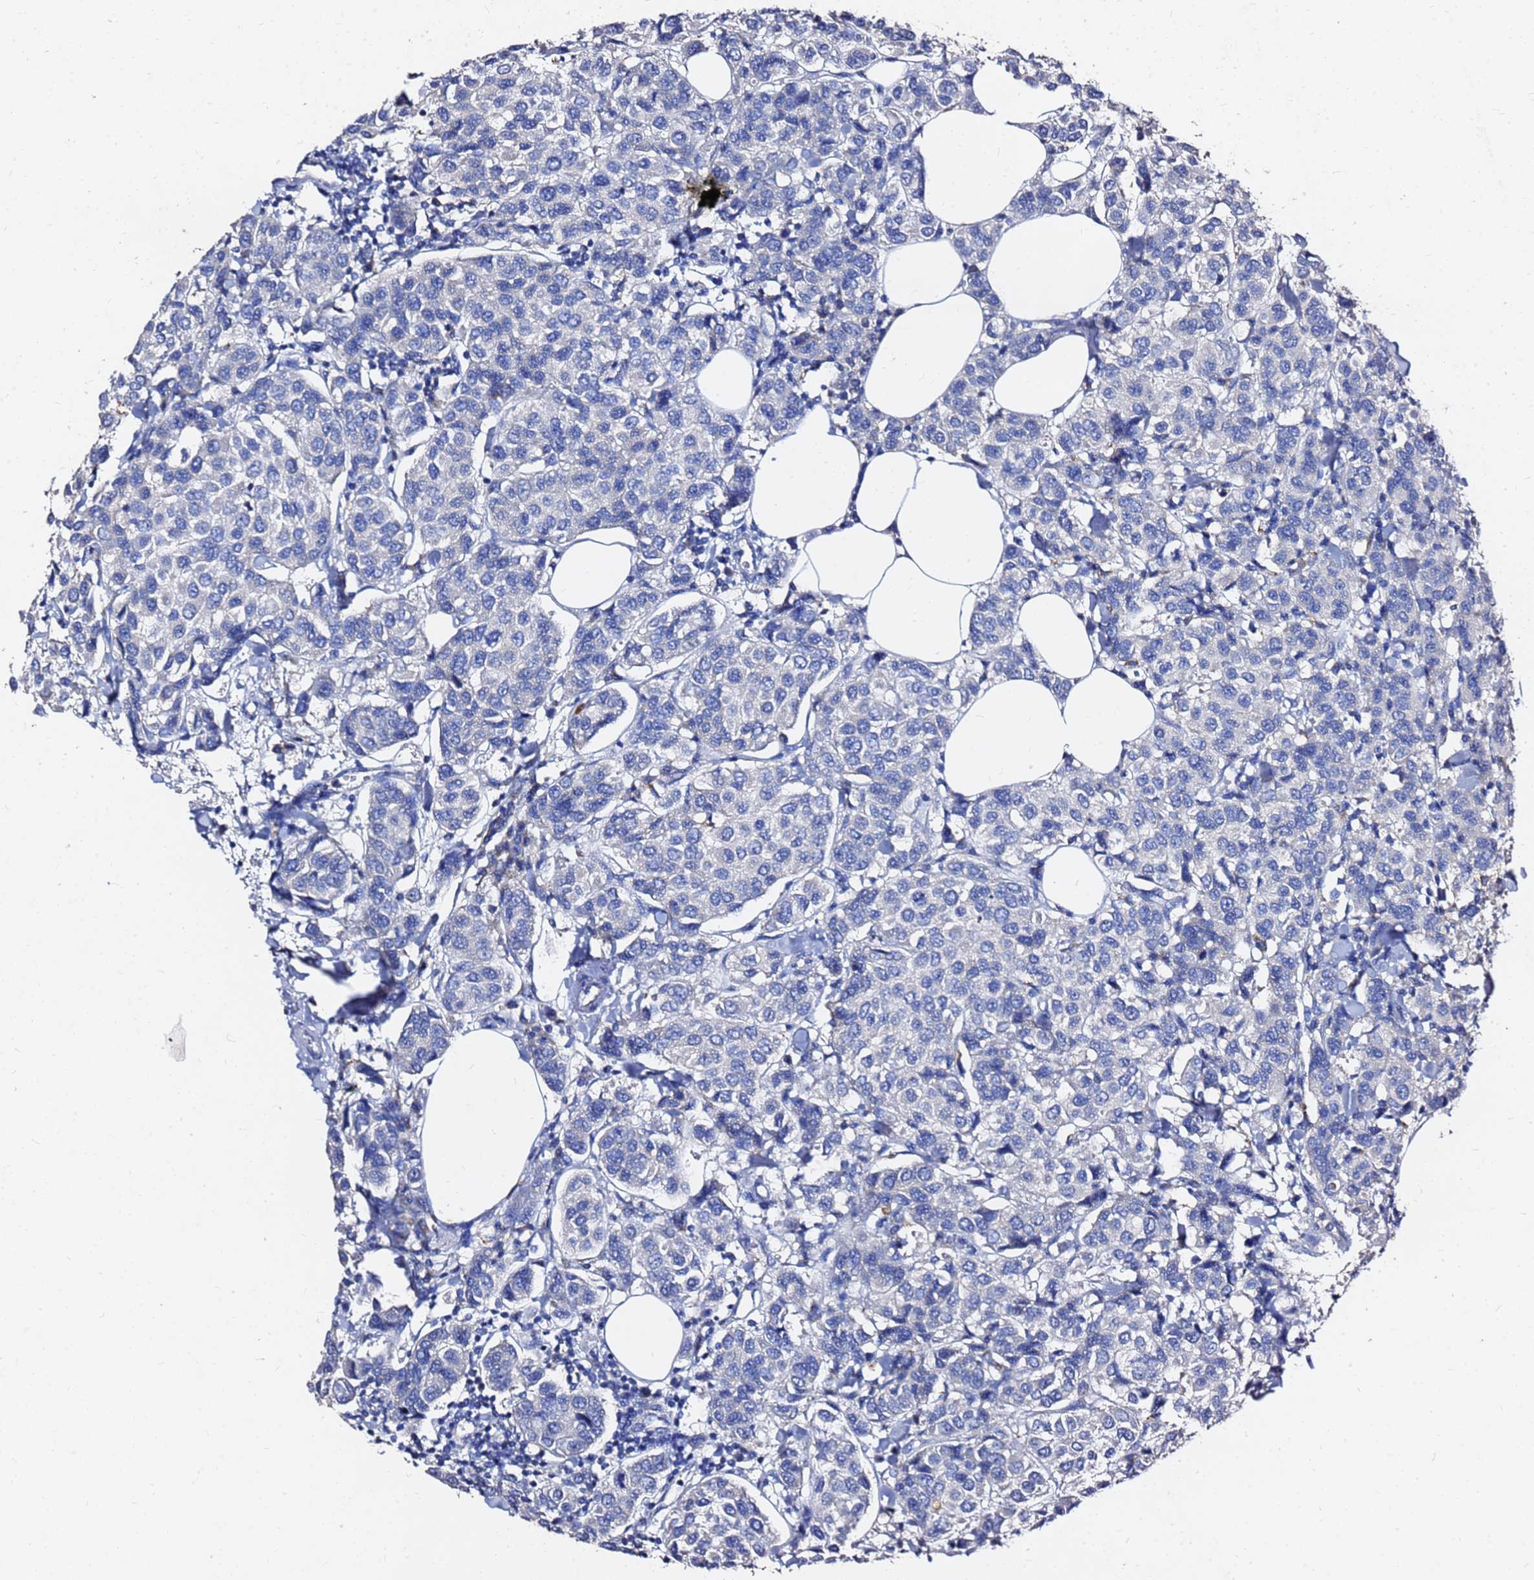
{"staining": {"intensity": "negative", "quantity": "none", "location": "none"}, "tissue": "breast cancer", "cell_type": "Tumor cells", "image_type": "cancer", "snomed": [{"axis": "morphology", "description": "Duct carcinoma"}, {"axis": "topography", "description": "Breast"}], "caption": "Immunohistochemistry histopathology image of breast intraductal carcinoma stained for a protein (brown), which reveals no positivity in tumor cells. Nuclei are stained in blue.", "gene": "FAM183A", "patient": {"sex": "female", "age": 55}}